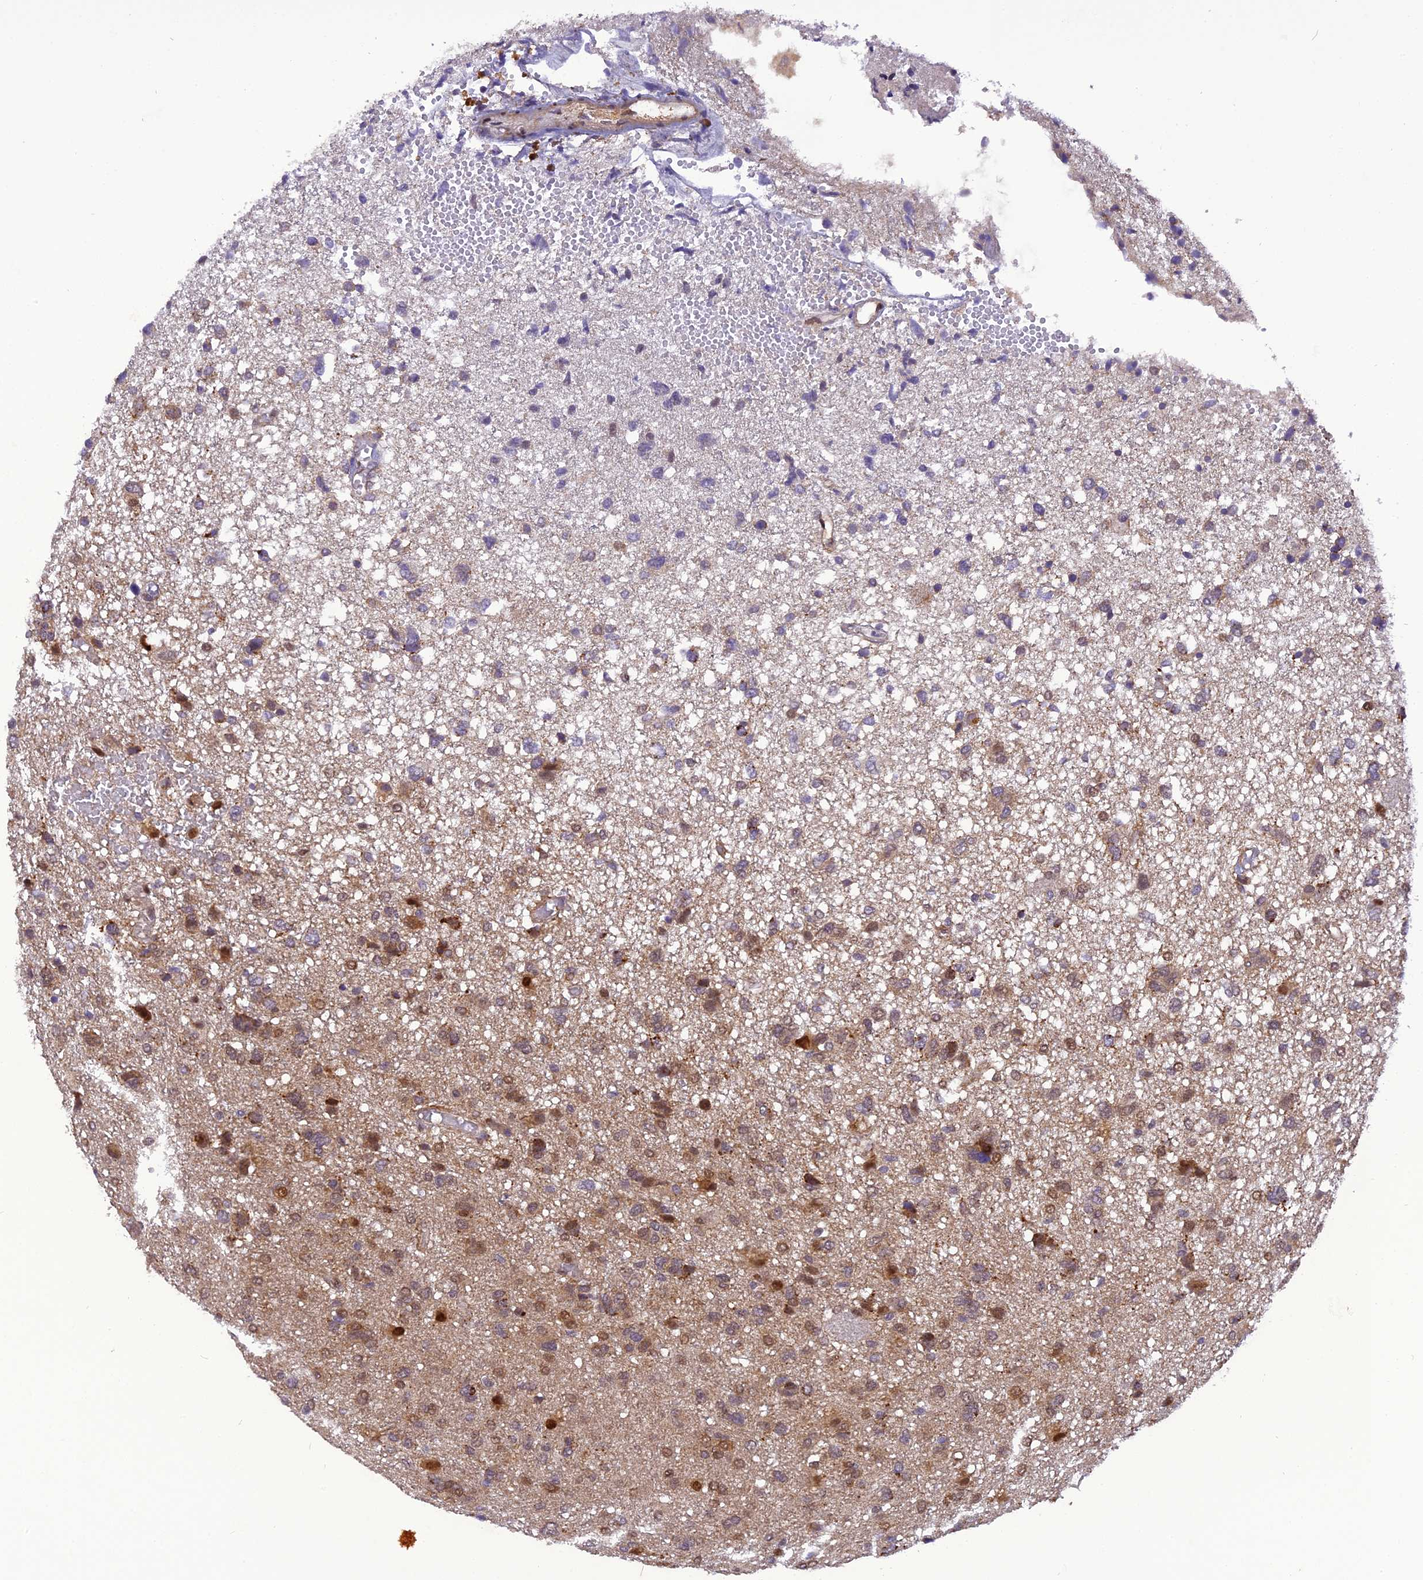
{"staining": {"intensity": "moderate", "quantity": "25%-75%", "location": "nuclear"}, "tissue": "glioma", "cell_type": "Tumor cells", "image_type": "cancer", "snomed": [{"axis": "morphology", "description": "Glioma, malignant, High grade"}, {"axis": "topography", "description": "Brain"}], "caption": "There is medium levels of moderate nuclear expression in tumor cells of malignant high-grade glioma, as demonstrated by immunohistochemical staining (brown color).", "gene": "MICALL1", "patient": {"sex": "female", "age": 59}}